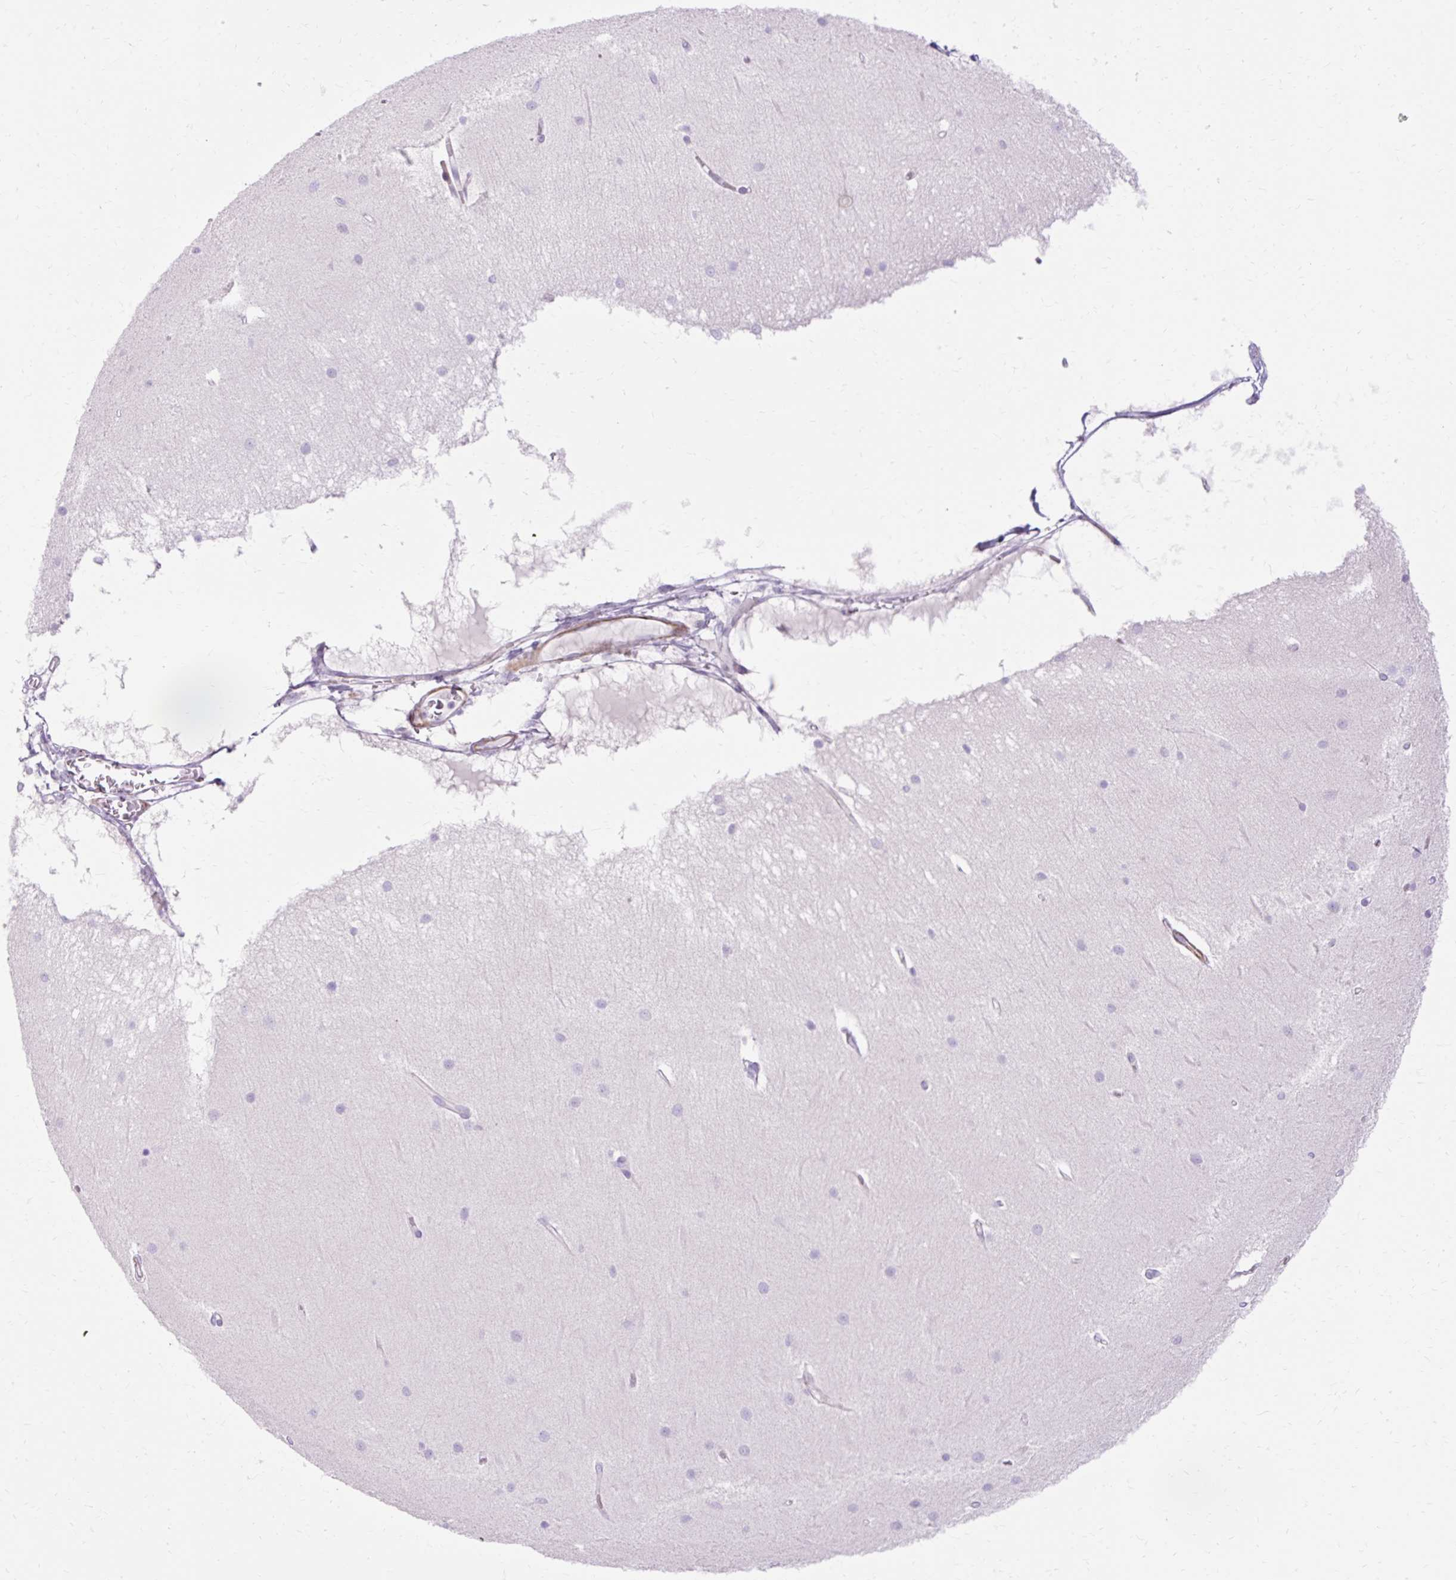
{"staining": {"intensity": "negative", "quantity": "none", "location": "none"}, "tissue": "cerebellum", "cell_type": "Cells in granular layer", "image_type": "normal", "snomed": [{"axis": "morphology", "description": "Normal tissue, NOS"}, {"axis": "topography", "description": "Cerebellum"}], "caption": "DAB (3,3'-diaminobenzidine) immunohistochemical staining of normal human cerebellum reveals no significant staining in cells in granular layer.", "gene": "CORO7", "patient": {"sex": "female", "age": 54}}